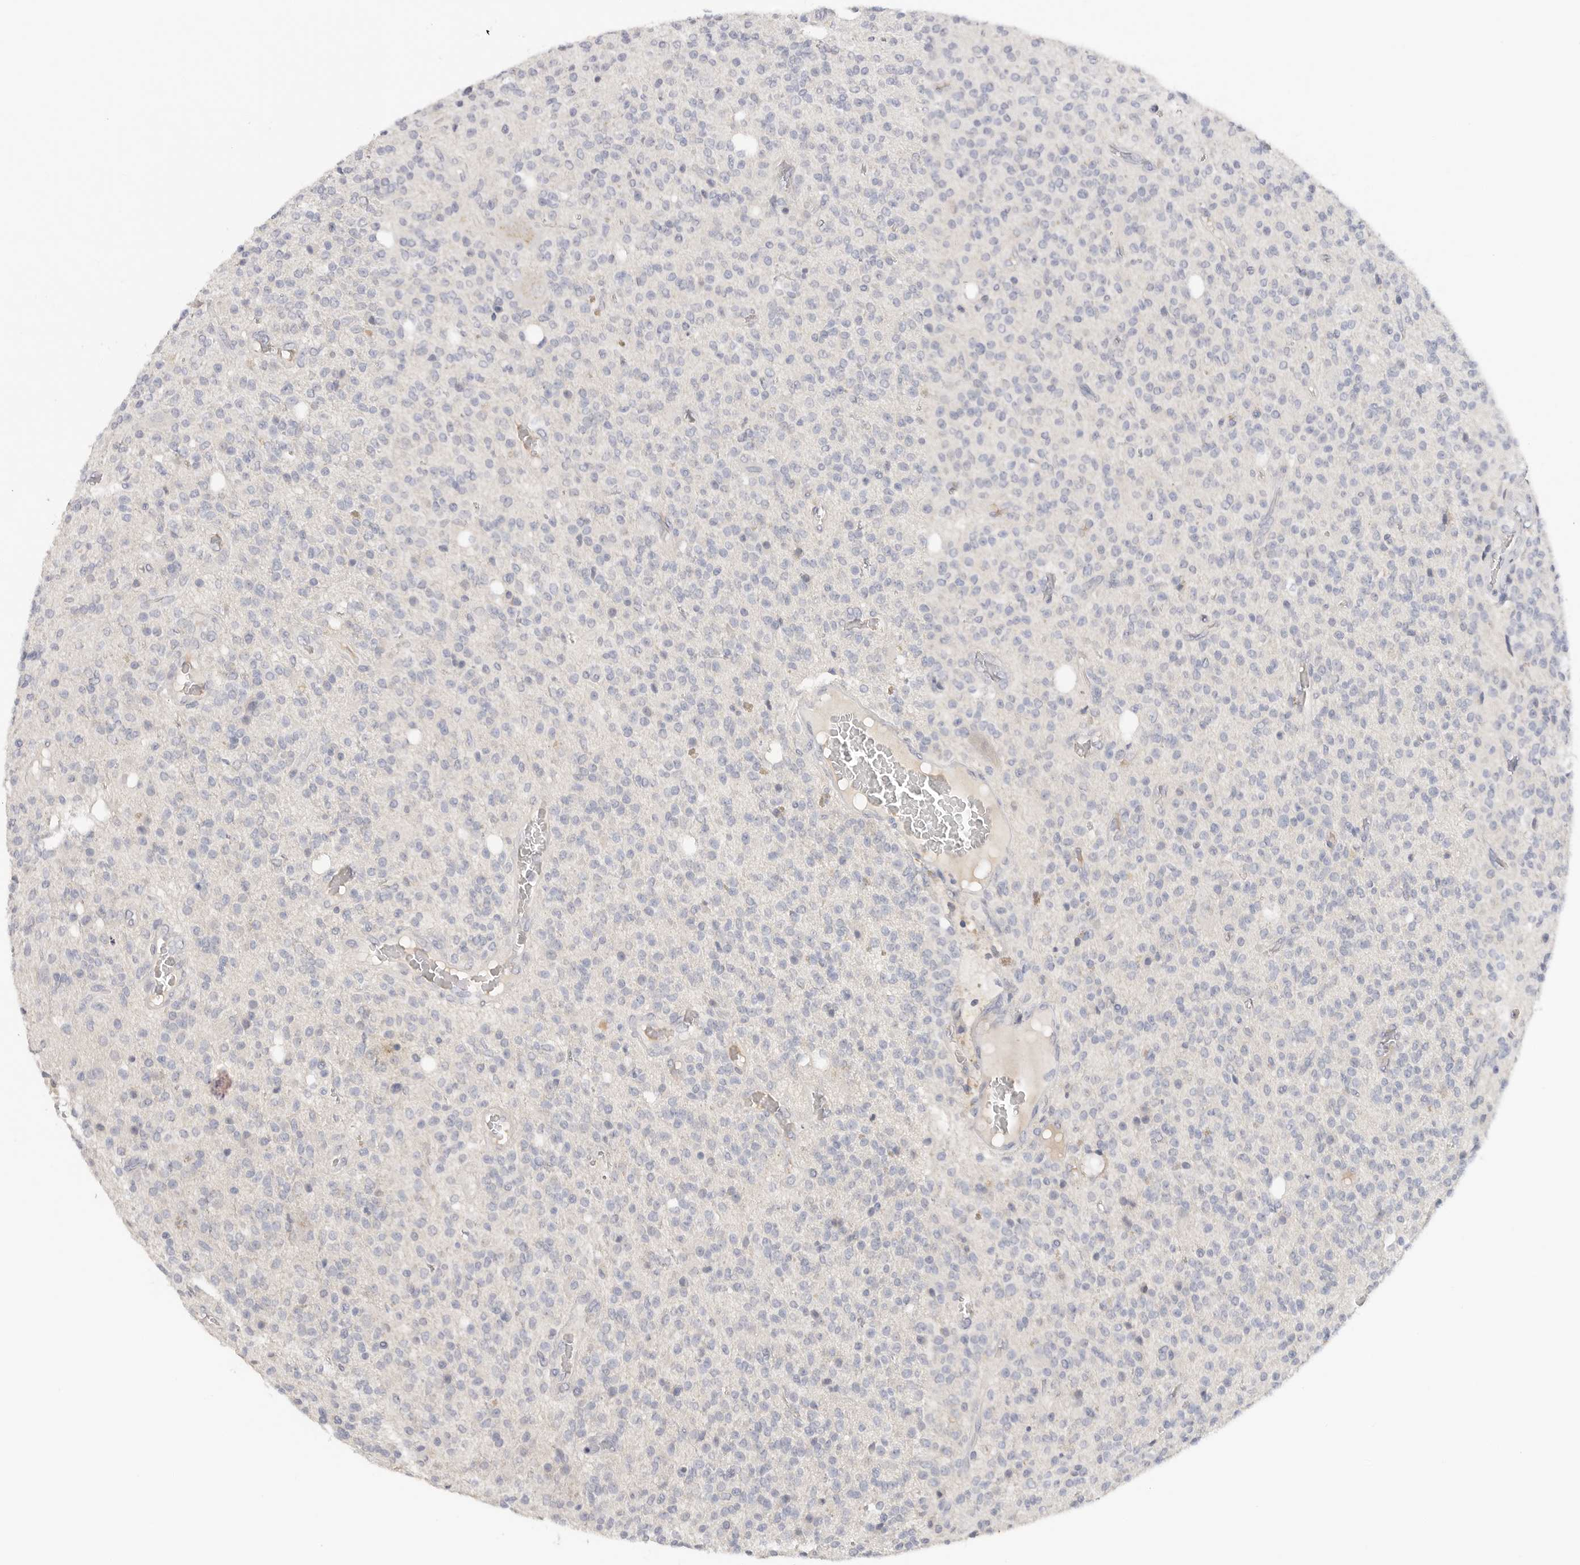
{"staining": {"intensity": "negative", "quantity": "none", "location": "none"}, "tissue": "glioma", "cell_type": "Tumor cells", "image_type": "cancer", "snomed": [{"axis": "morphology", "description": "Glioma, malignant, High grade"}, {"axis": "topography", "description": "Brain"}], "caption": "Immunohistochemical staining of human glioma reveals no significant staining in tumor cells.", "gene": "FBN2", "patient": {"sex": "male", "age": 34}}